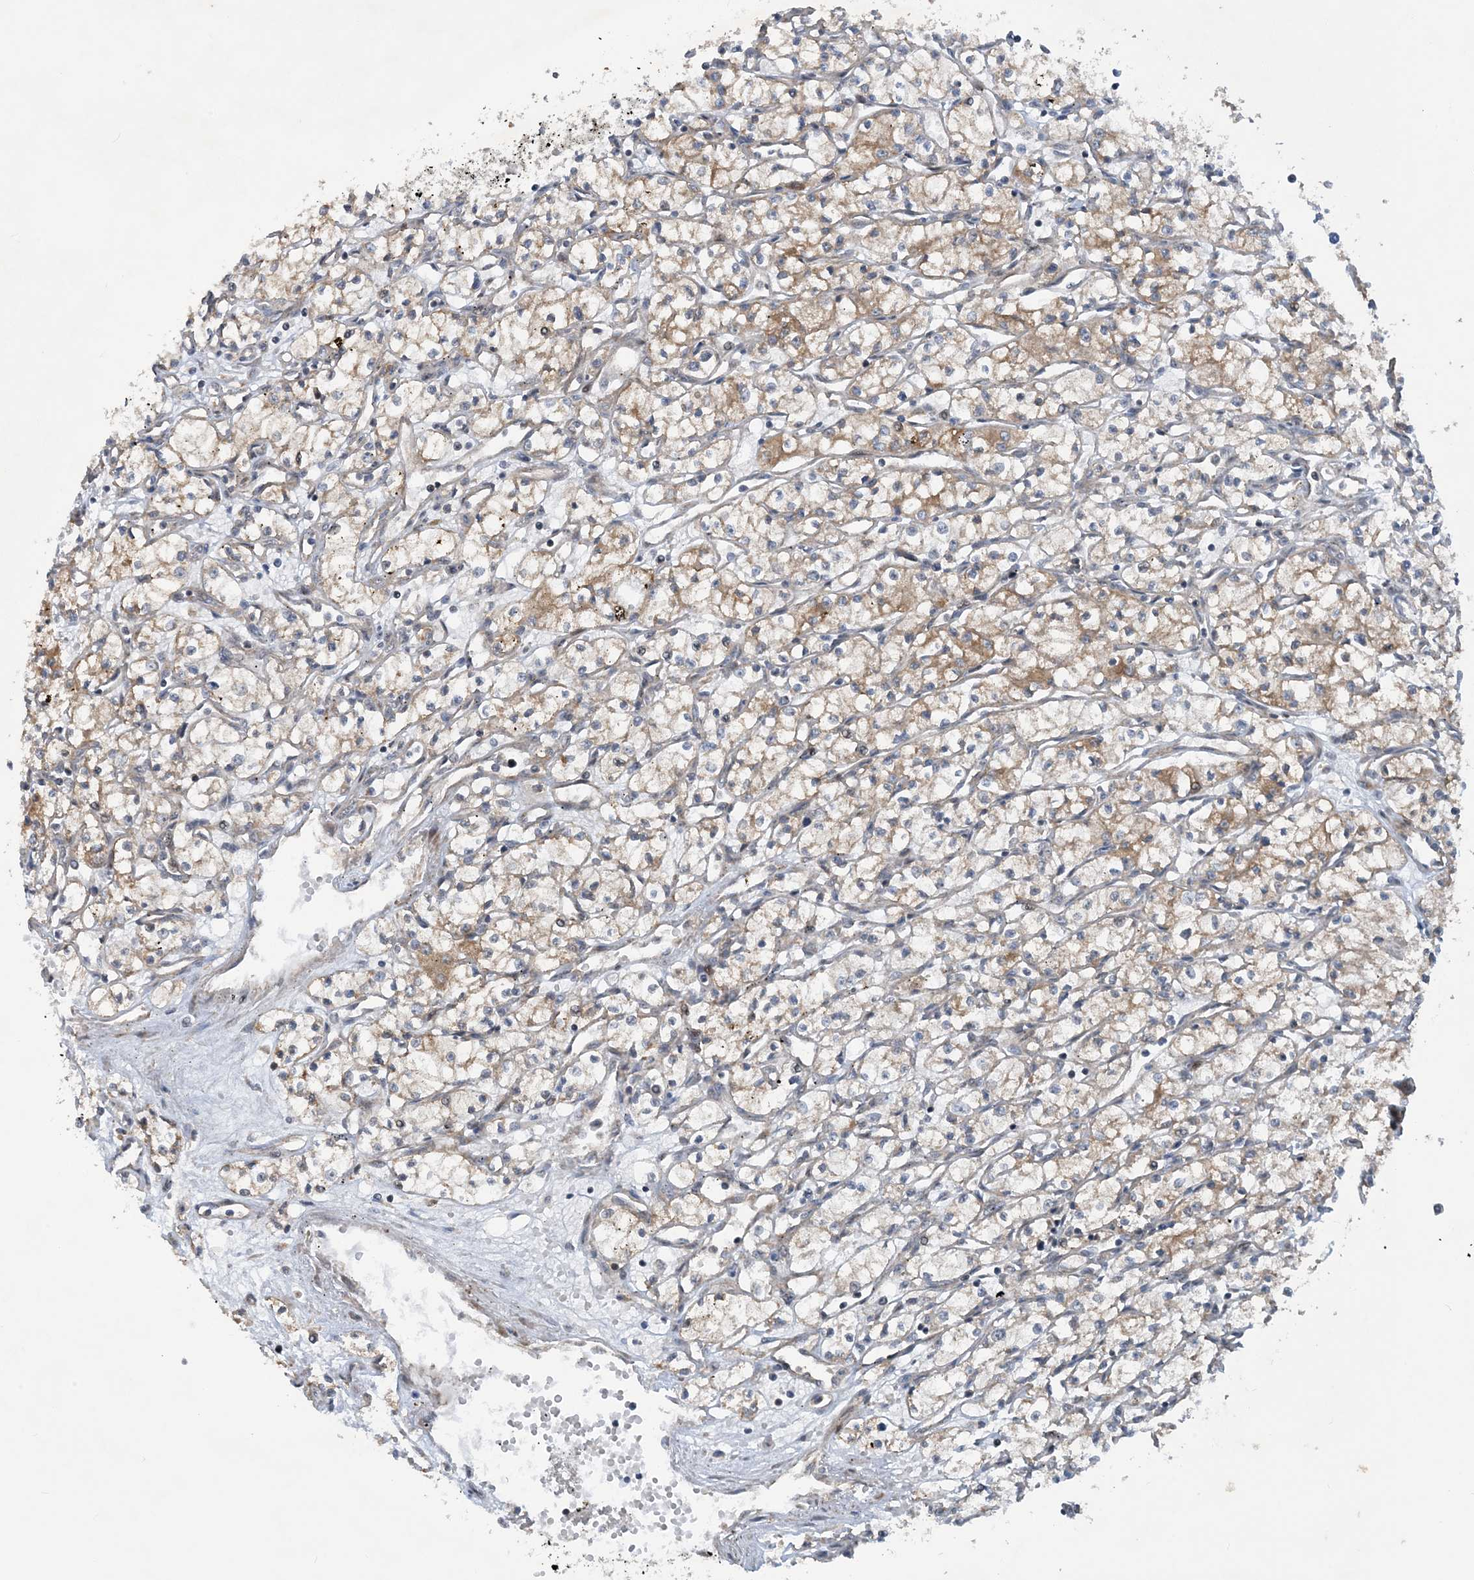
{"staining": {"intensity": "moderate", "quantity": "25%-75%", "location": "cytoplasmic/membranous"}, "tissue": "renal cancer", "cell_type": "Tumor cells", "image_type": "cancer", "snomed": [{"axis": "morphology", "description": "Adenocarcinoma, NOS"}, {"axis": "topography", "description": "Kidney"}], "caption": "About 25%-75% of tumor cells in renal adenocarcinoma exhibit moderate cytoplasmic/membranous protein positivity as visualized by brown immunohistochemical staining.", "gene": "HEMK1", "patient": {"sex": "male", "age": 59}}